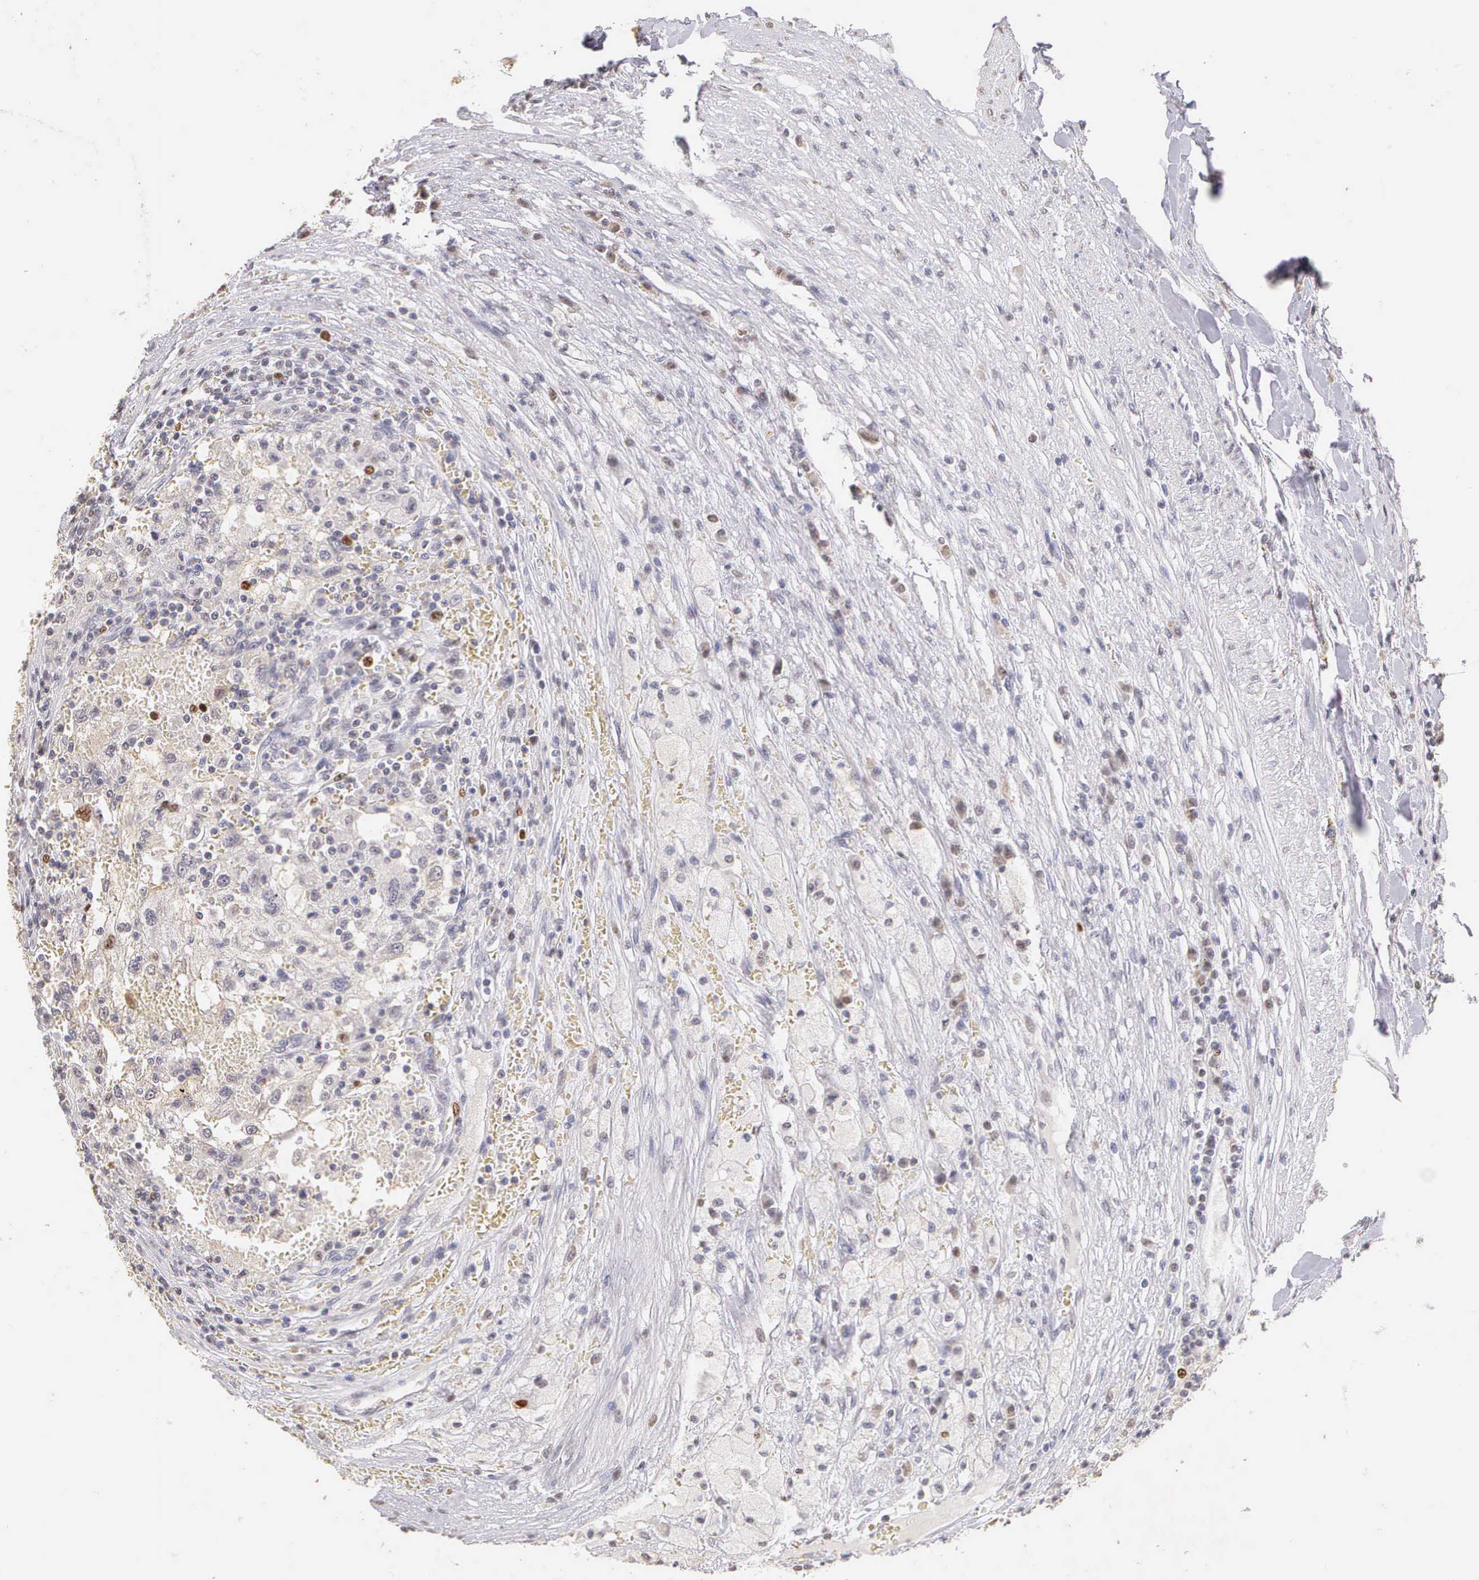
{"staining": {"intensity": "negative", "quantity": "none", "location": "none"}, "tissue": "renal cancer", "cell_type": "Tumor cells", "image_type": "cancer", "snomed": [{"axis": "morphology", "description": "Normal tissue, NOS"}, {"axis": "morphology", "description": "Adenocarcinoma, NOS"}, {"axis": "topography", "description": "Kidney"}], "caption": "Tumor cells show no significant expression in adenocarcinoma (renal).", "gene": "MKI67", "patient": {"sex": "male", "age": 71}}